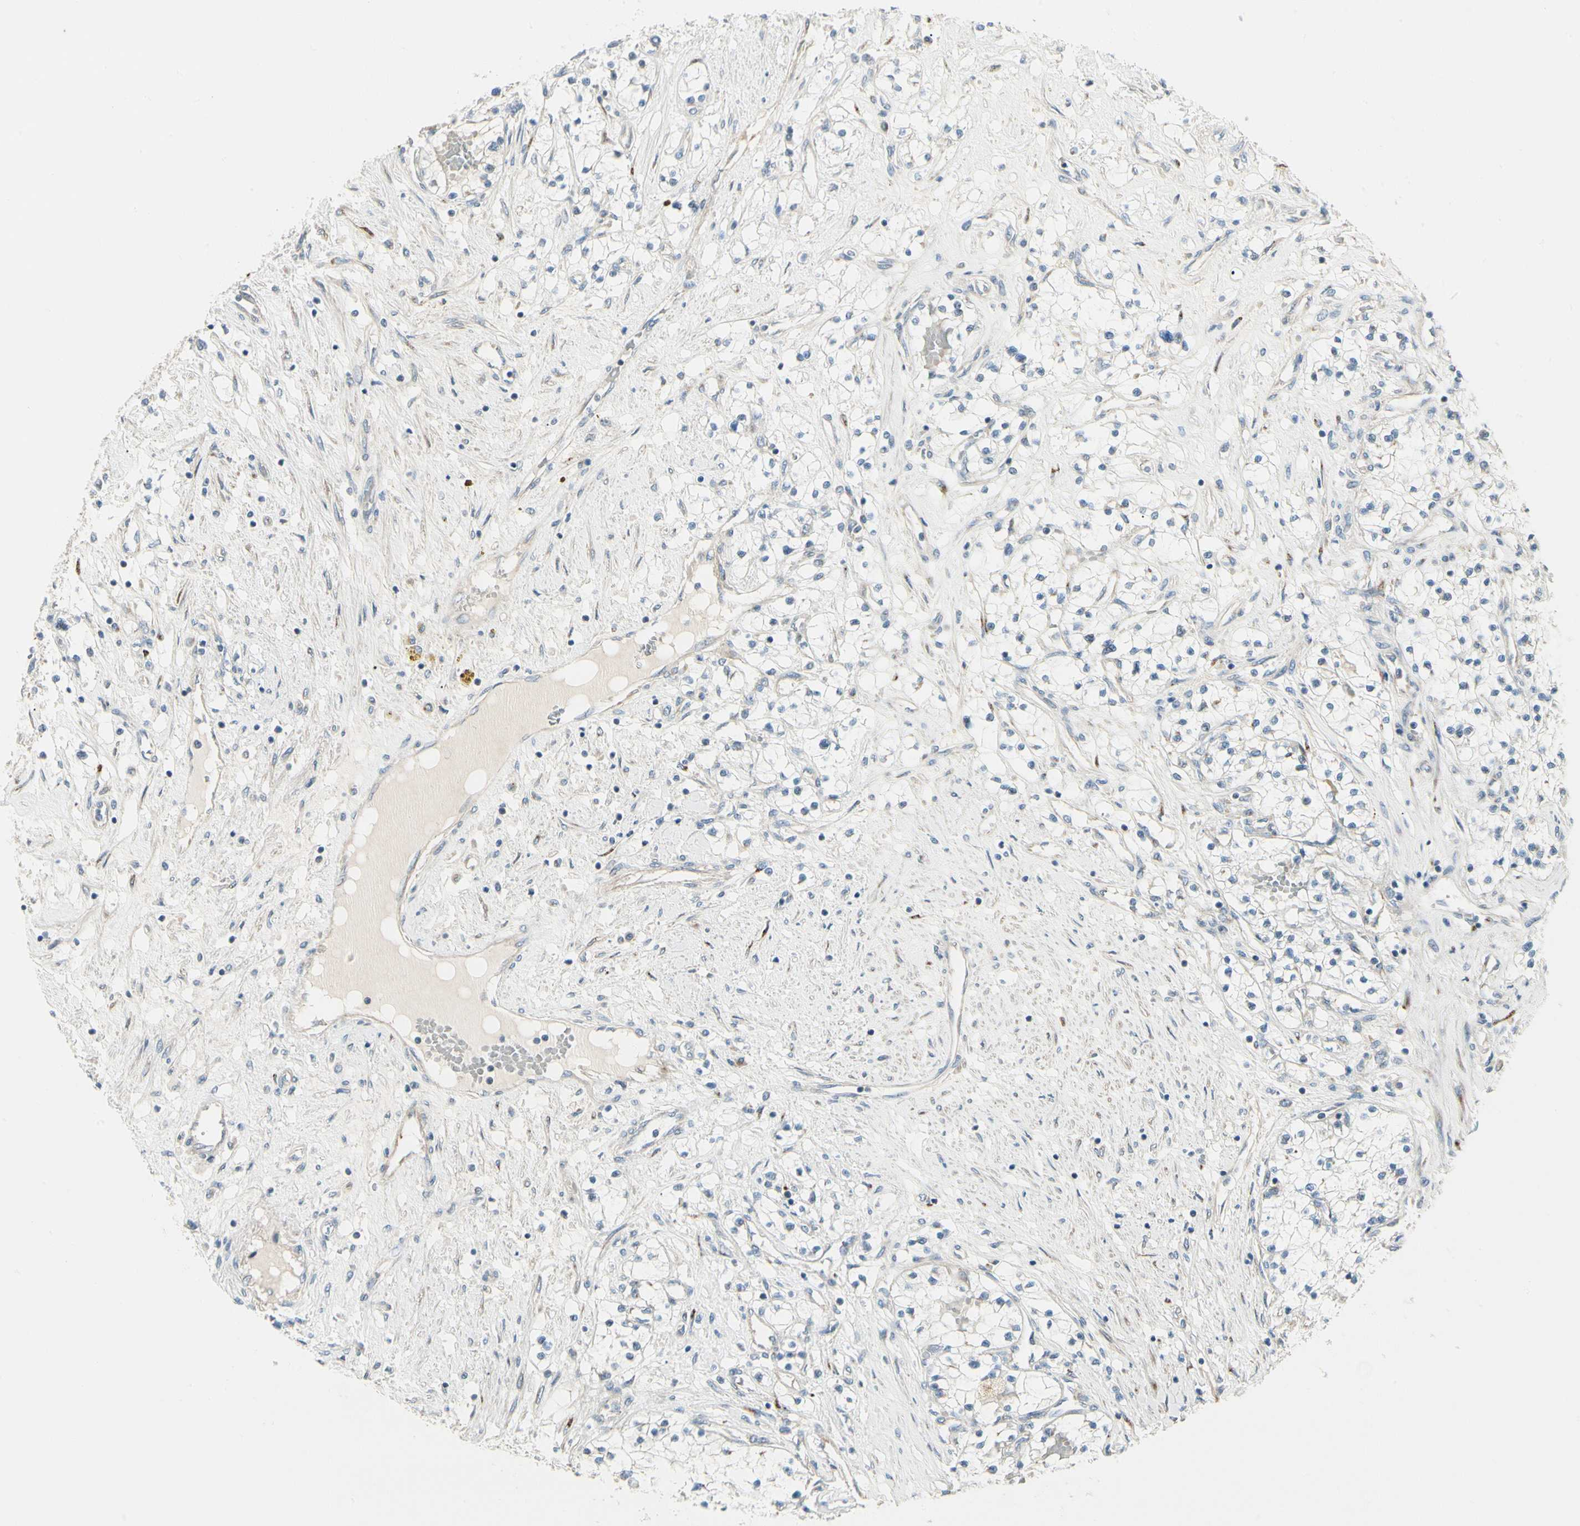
{"staining": {"intensity": "weak", "quantity": "<25%", "location": "cytoplasmic/membranous"}, "tissue": "renal cancer", "cell_type": "Tumor cells", "image_type": "cancer", "snomed": [{"axis": "morphology", "description": "Adenocarcinoma, NOS"}, {"axis": "topography", "description": "Kidney"}], "caption": "This micrograph is of renal adenocarcinoma stained with IHC to label a protein in brown with the nuclei are counter-stained blue. There is no expression in tumor cells. The staining was performed using DAB to visualize the protein expression in brown, while the nuclei were stained in blue with hematoxylin (Magnification: 20x).", "gene": "ABCA3", "patient": {"sex": "male", "age": 68}}